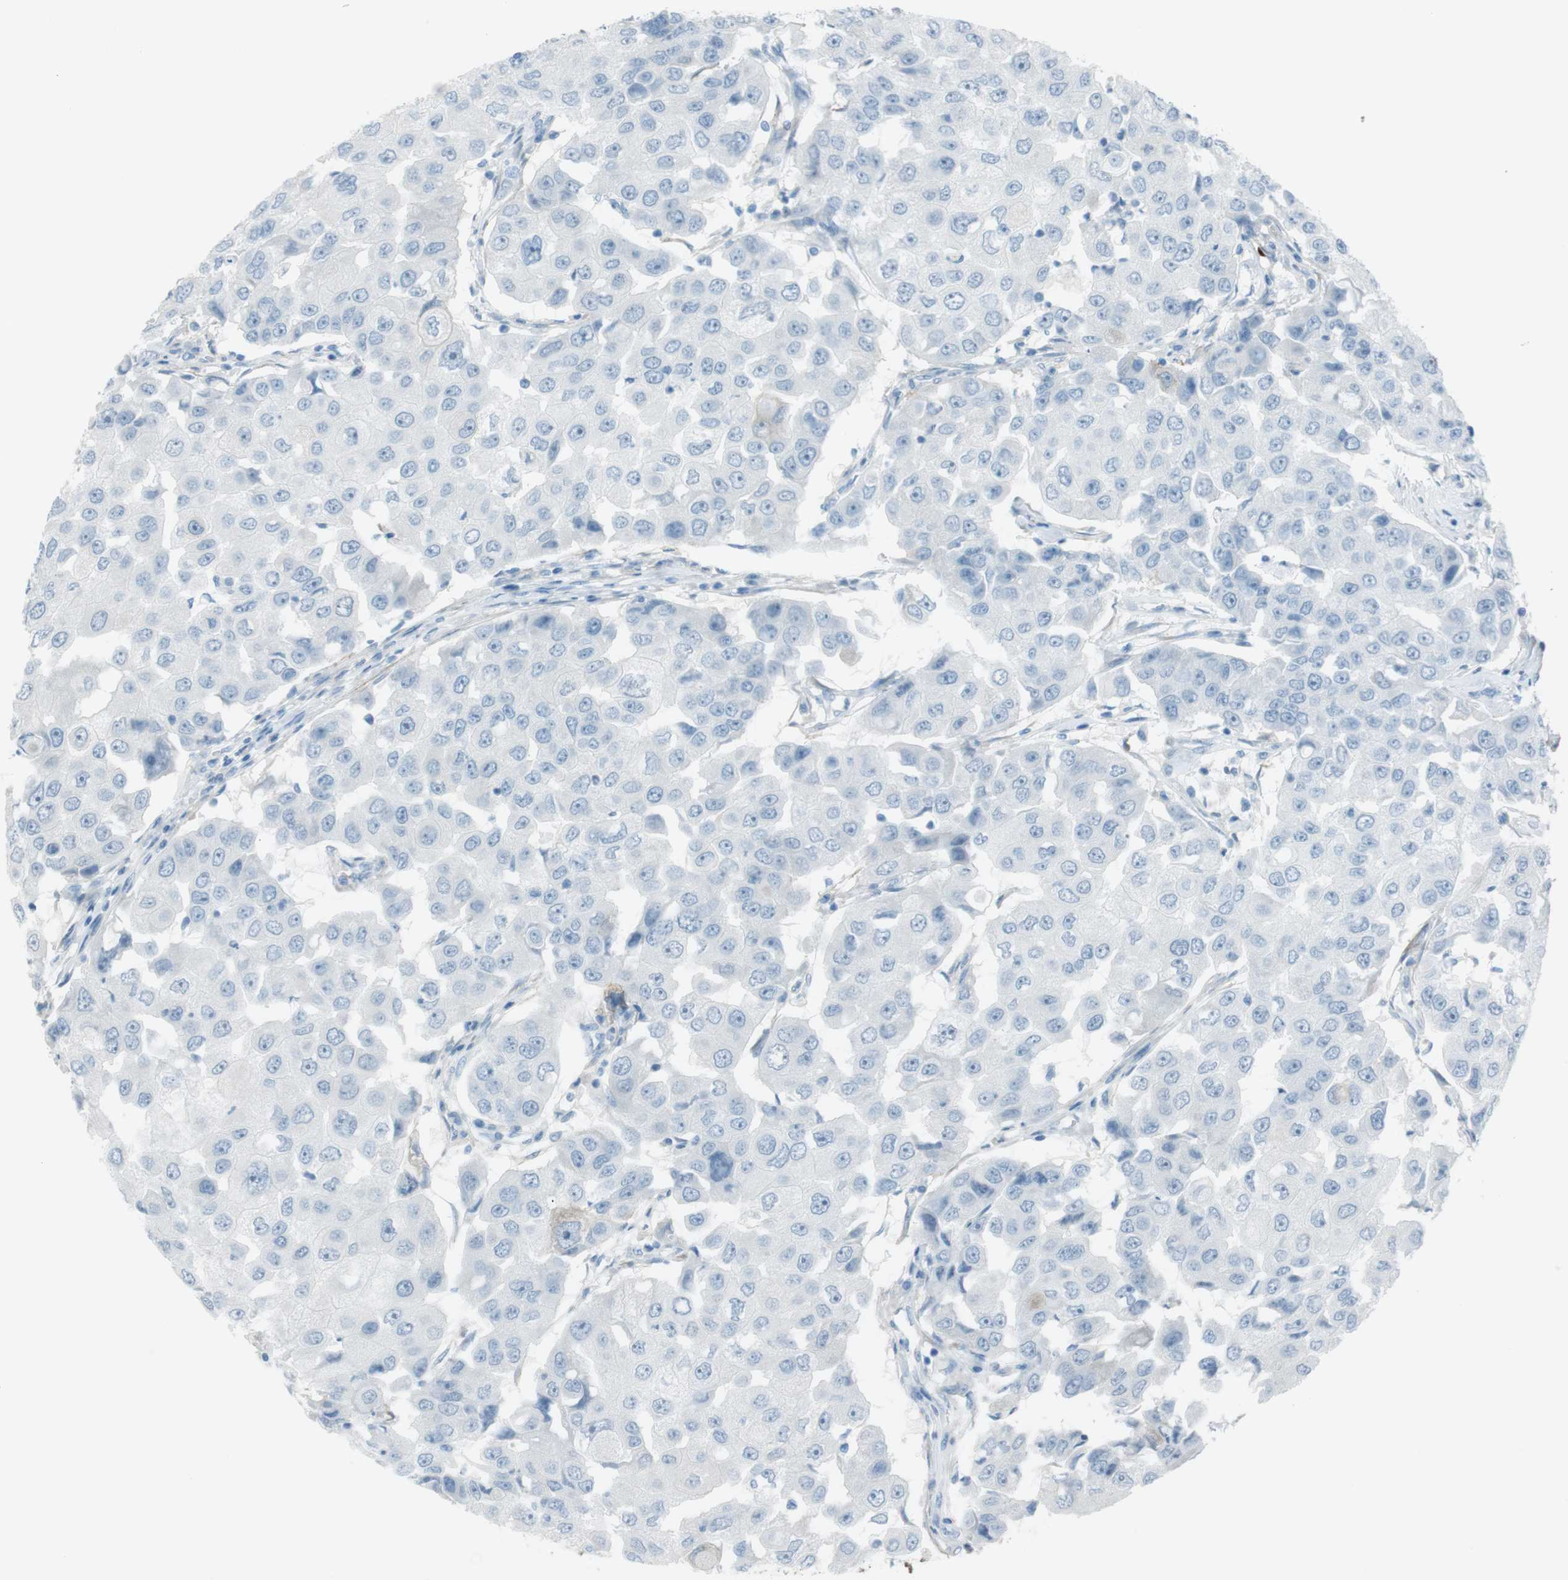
{"staining": {"intensity": "negative", "quantity": "none", "location": "none"}, "tissue": "breast cancer", "cell_type": "Tumor cells", "image_type": "cancer", "snomed": [{"axis": "morphology", "description": "Duct carcinoma"}, {"axis": "topography", "description": "Breast"}], "caption": "Immunohistochemical staining of breast intraductal carcinoma displays no significant expression in tumor cells.", "gene": "TUBB2A", "patient": {"sex": "female", "age": 27}}